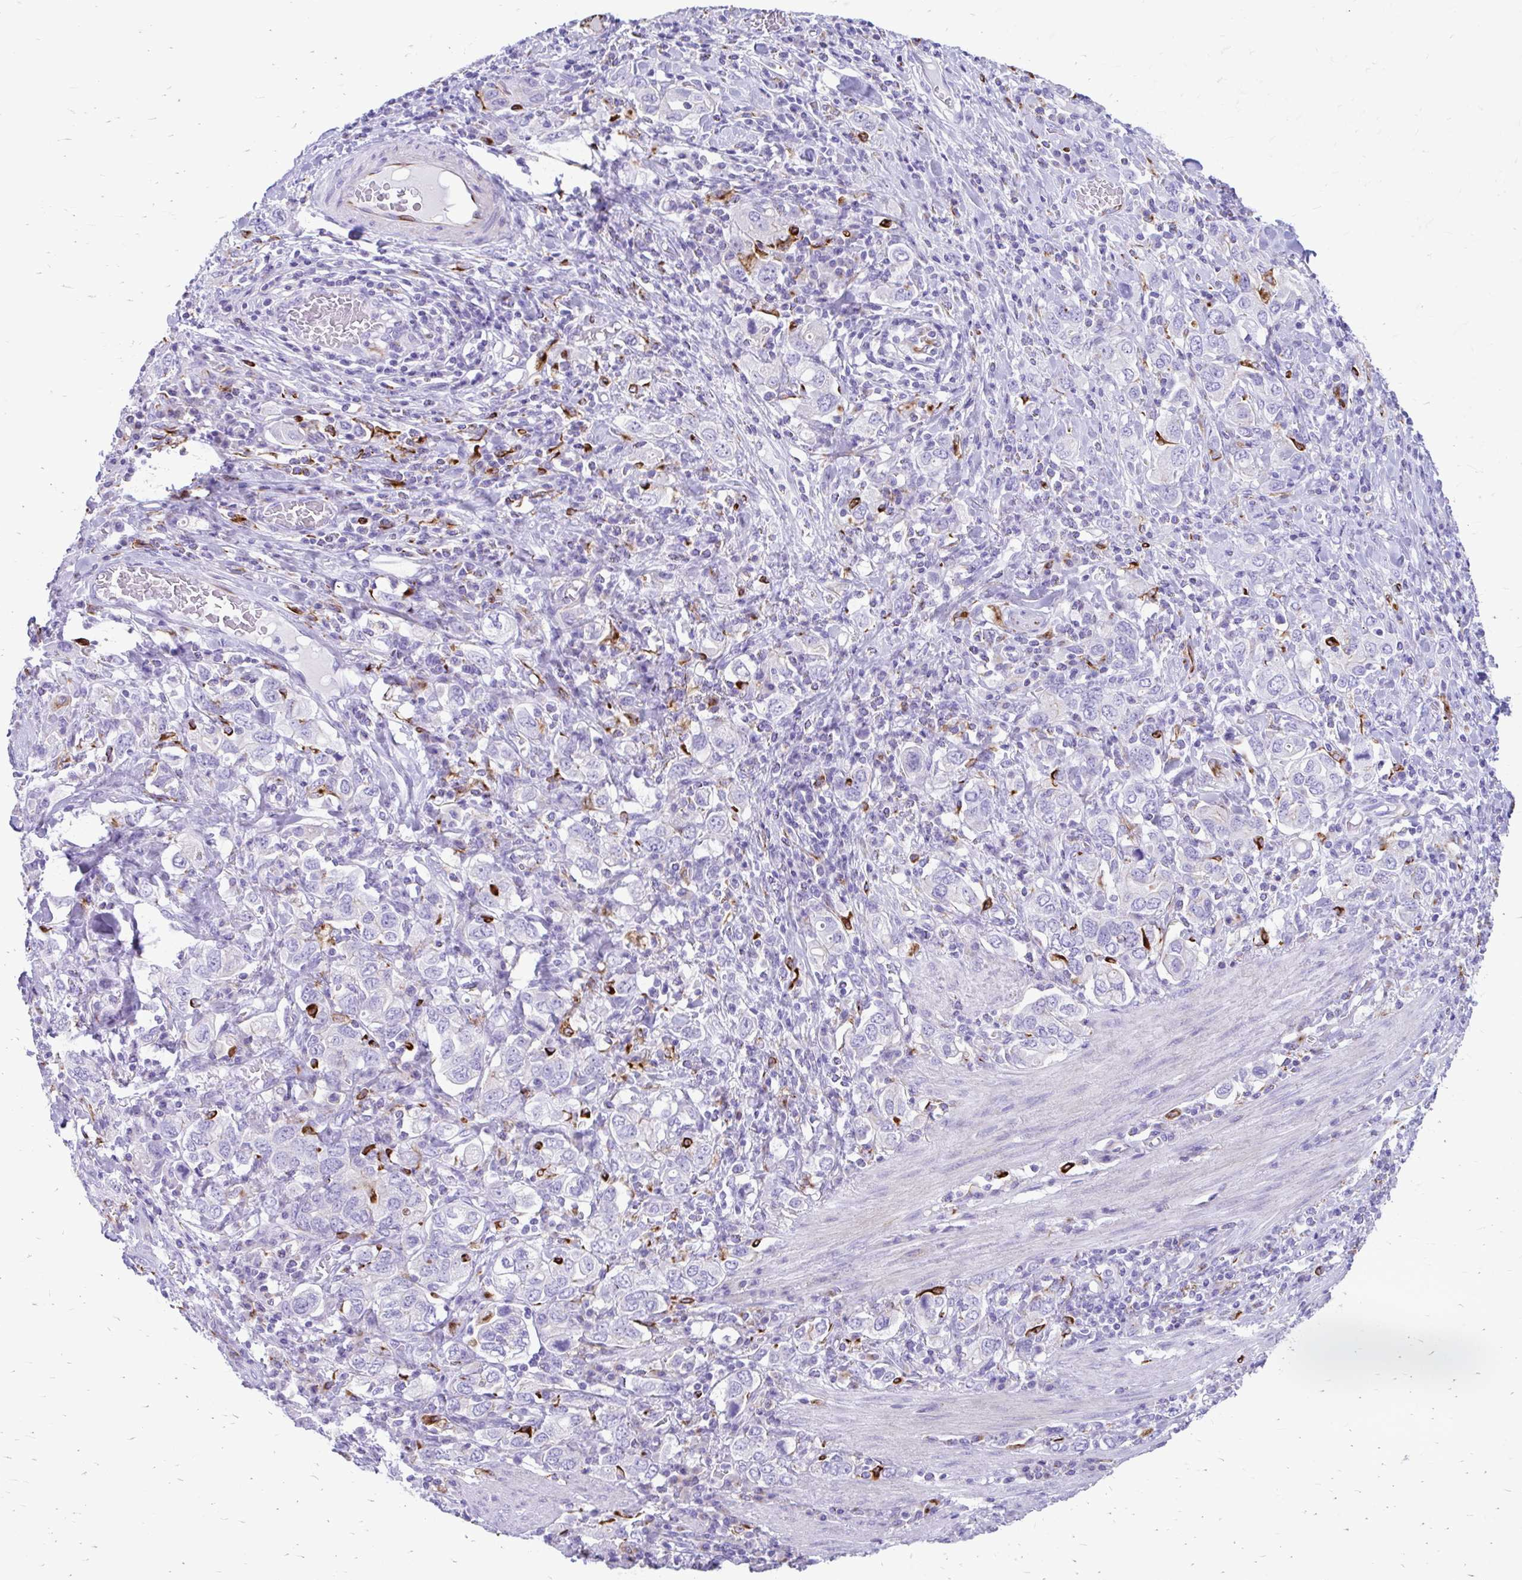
{"staining": {"intensity": "negative", "quantity": "none", "location": "none"}, "tissue": "stomach cancer", "cell_type": "Tumor cells", "image_type": "cancer", "snomed": [{"axis": "morphology", "description": "Adenocarcinoma, NOS"}, {"axis": "topography", "description": "Stomach, upper"}, {"axis": "topography", "description": "Stomach"}], "caption": "Tumor cells show no significant expression in stomach cancer.", "gene": "ZNF699", "patient": {"sex": "male", "age": 62}}